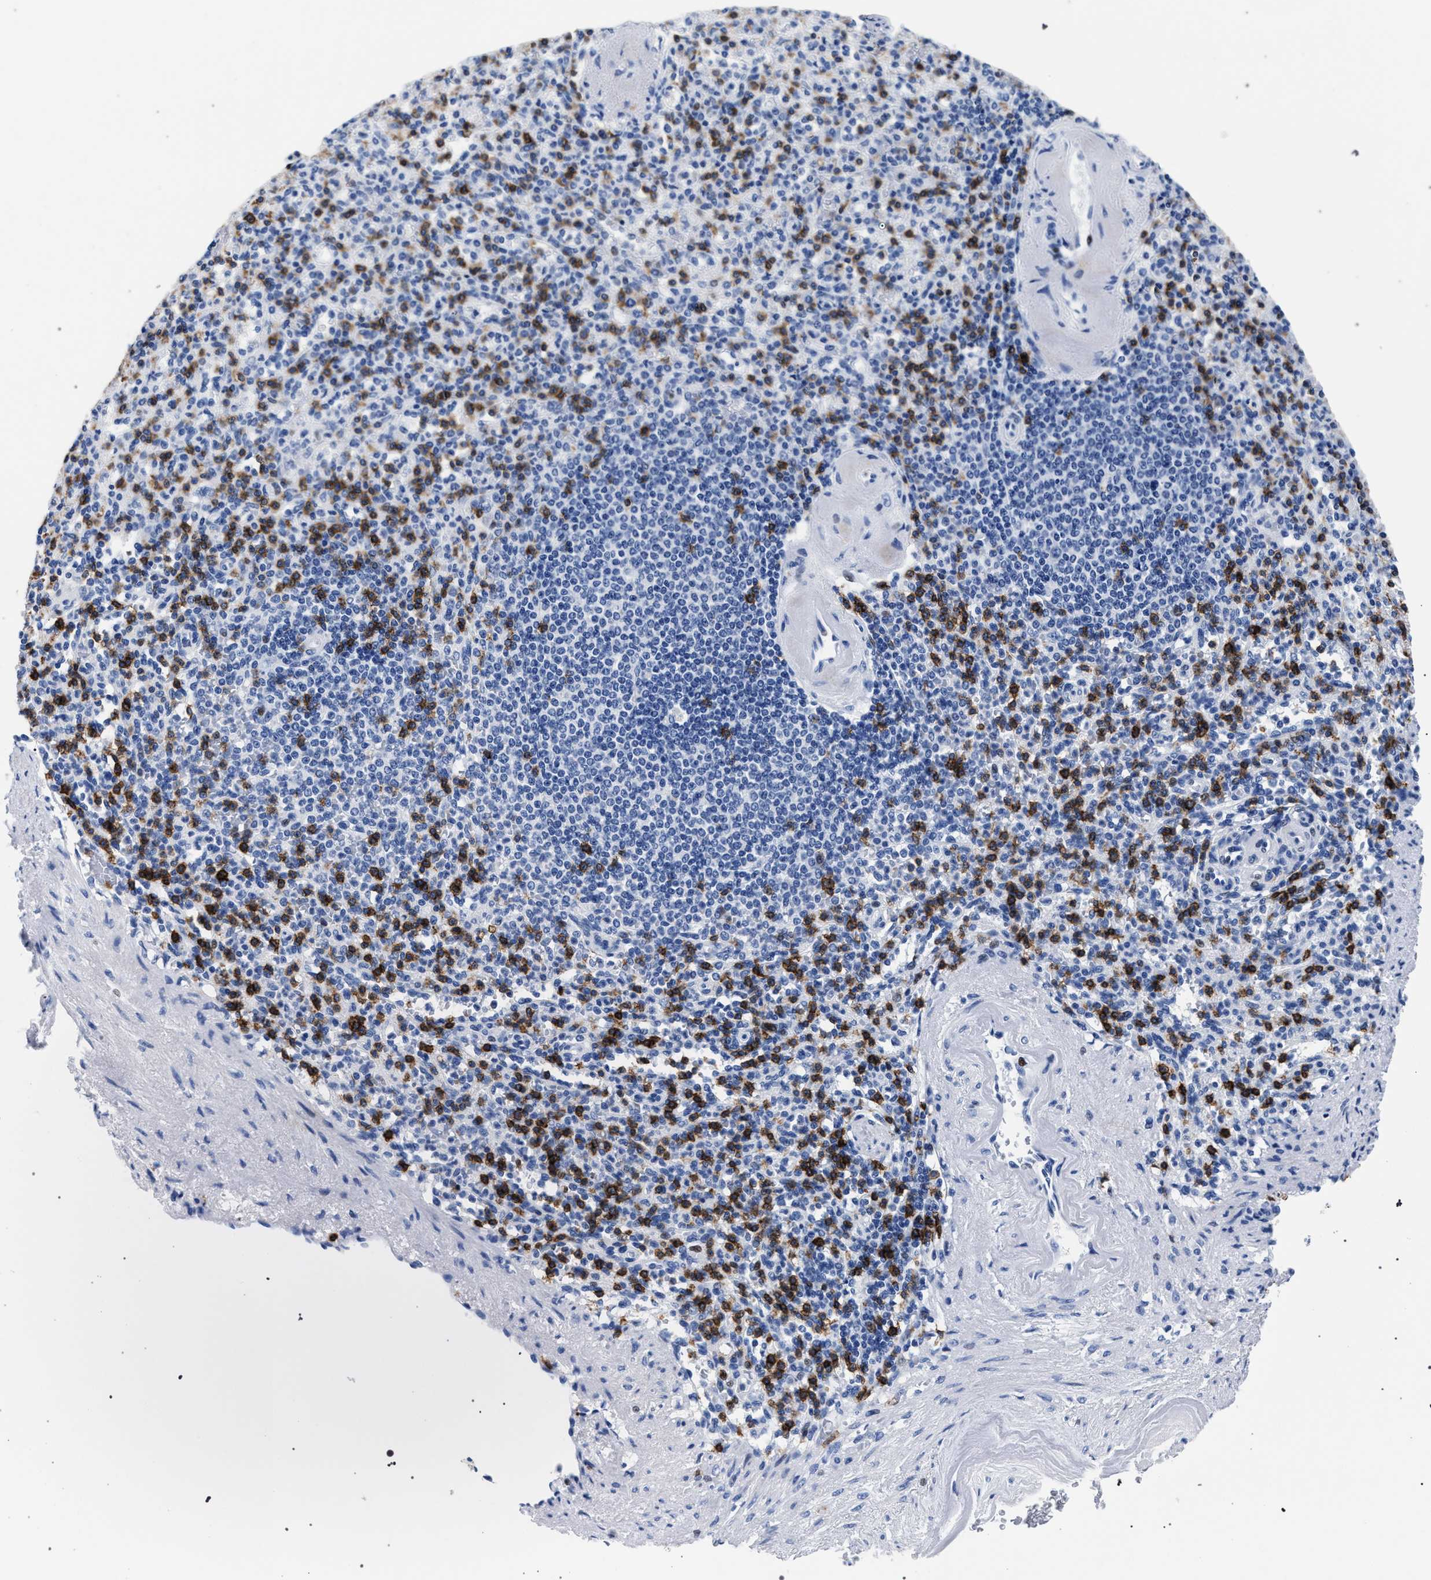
{"staining": {"intensity": "strong", "quantity": "<25%", "location": "cytoplasmic/membranous"}, "tissue": "spleen", "cell_type": "Cells in red pulp", "image_type": "normal", "snomed": [{"axis": "morphology", "description": "Normal tissue, NOS"}, {"axis": "topography", "description": "Spleen"}], "caption": "Immunohistochemical staining of unremarkable spleen reveals strong cytoplasmic/membranous protein expression in approximately <25% of cells in red pulp. Using DAB (brown) and hematoxylin (blue) stains, captured at high magnification using brightfield microscopy.", "gene": "KLRK1", "patient": {"sex": "female", "age": 74}}